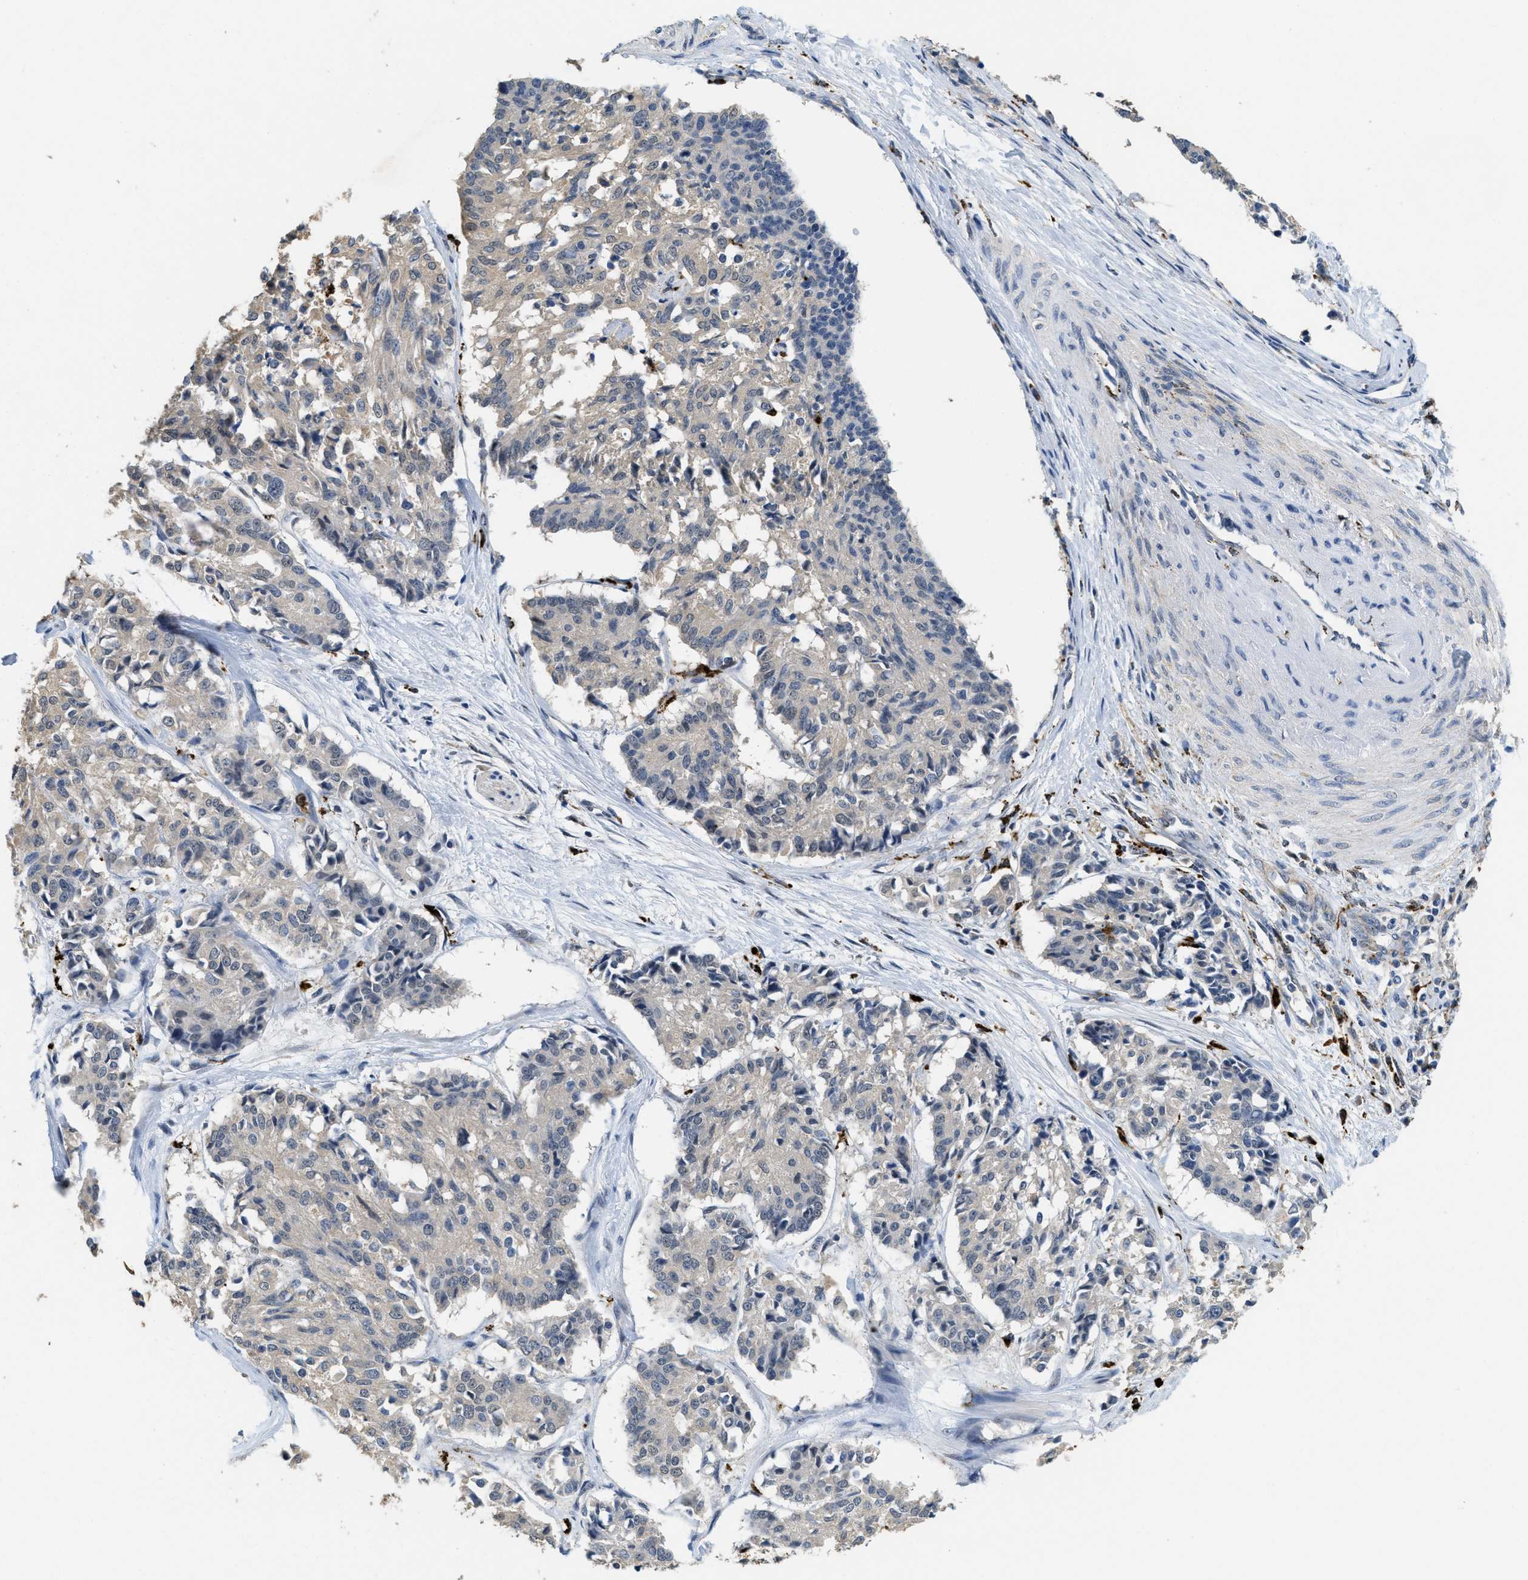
{"staining": {"intensity": "weak", "quantity": "<25%", "location": "cytoplasmic/membranous"}, "tissue": "cervical cancer", "cell_type": "Tumor cells", "image_type": "cancer", "snomed": [{"axis": "morphology", "description": "Squamous cell carcinoma, NOS"}, {"axis": "topography", "description": "Cervix"}], "caption": "Immunohistochemical staining of cervical cancer (squamous cell carcinoma) reveals no significant expression in tumor cells.", "gene": "BMPR2", "patient": {"sex": "female", "age": 35}}